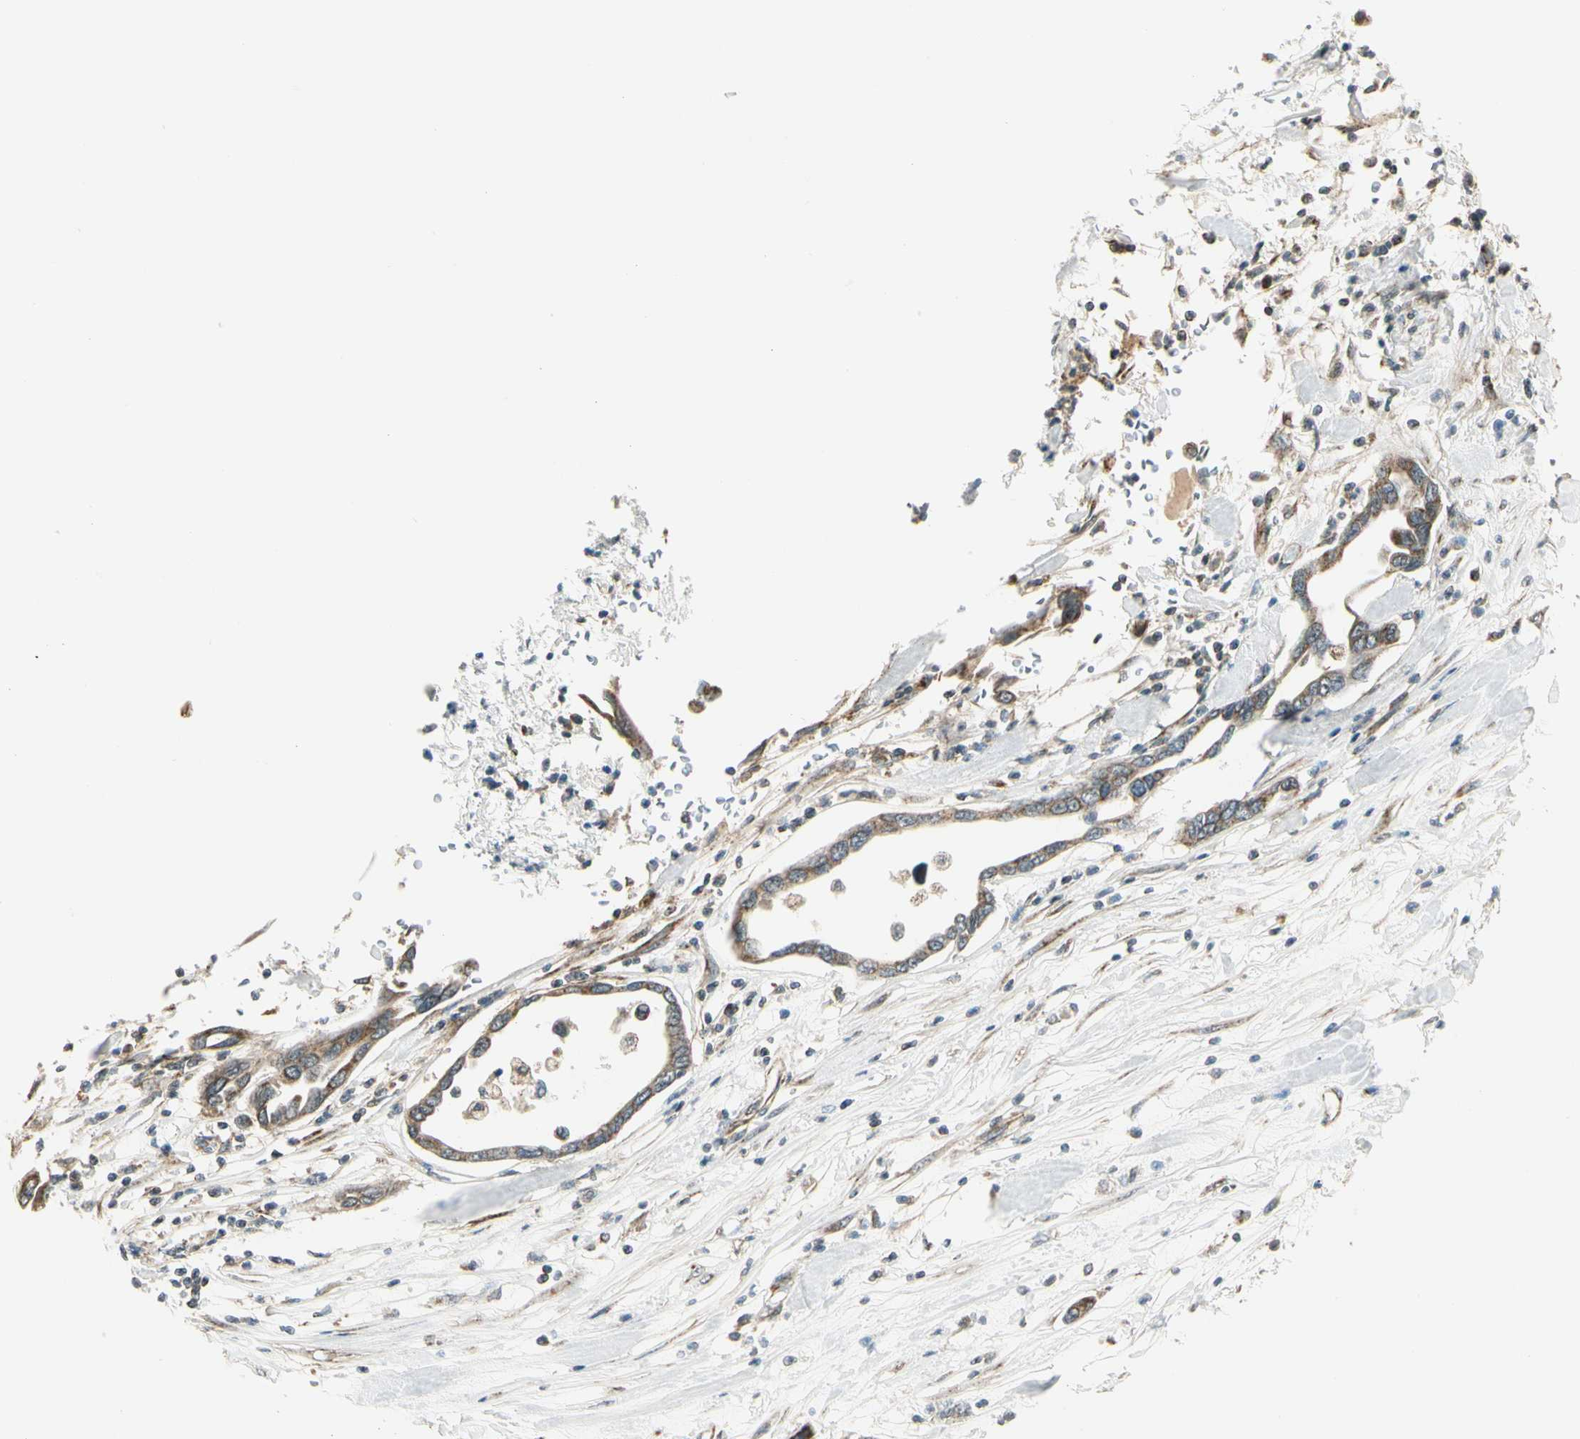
{"staining": {"intensity": "moderate", "quantity": ">75%", "location": "cytoplasmic/membranous"}, "tissue": "pancreatic cancer", "cell_type": "Tumor cells", "image_type": "cancer", "snomed": [{"axis": "morphology", "description": "Adenocarcinoma, NOS"}, {"axis": "topography", "description": "Pancreas"}], "caption": "Immunohistochemistry (IHC) (DAB (3,3'-diaminobenzidine)) staining of pancreatic cancer displays moderate cytoplasmic/membranous protein positivity in about >75% of tumor cells.", "gene": "EPHB3", "patient": {"sex": "female", "age": 57}}